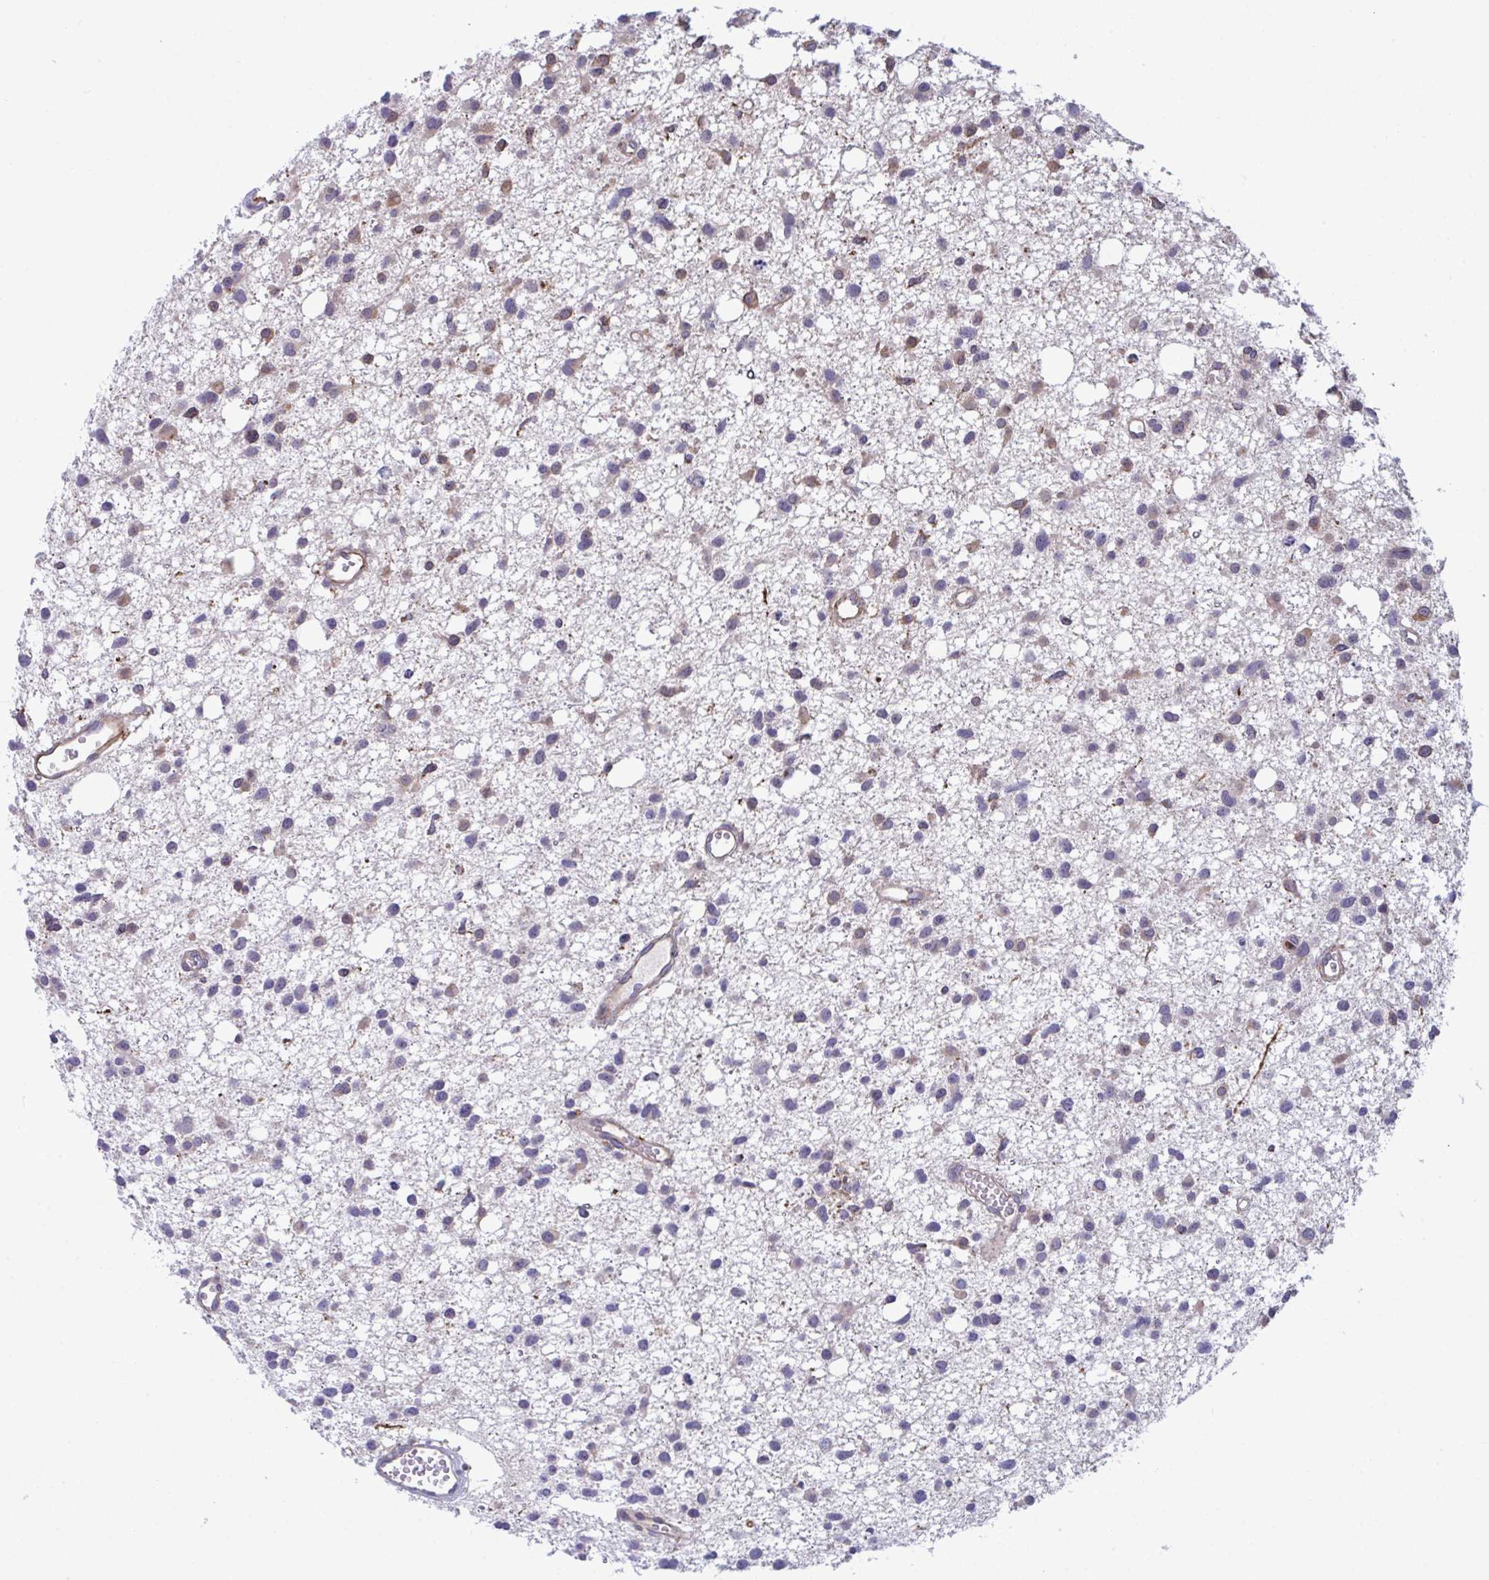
{"staining": {"intensity": "negative", "quantity": "none", "location": "none"}, "tissue": "glioma", "cell_type": "Tumor cells", "image_type": "cancer", "snomed": [{"axis": "morphology", "description": "Glioma, malignant, High grade"}, {"axis": "topography", "description": "Brain"}], "caption": "The histopathology image demonstrates no staining of tumor cells in glioma. The staining was performed using DAB (3,3'-diaminobenzidine) to visualize the protein expression in brown, while the nuclei were stained in blue with hematoxylin (Magnification: 20x).", "gene": "MYMK", "patient": {"sex": "male", "age": 23}}